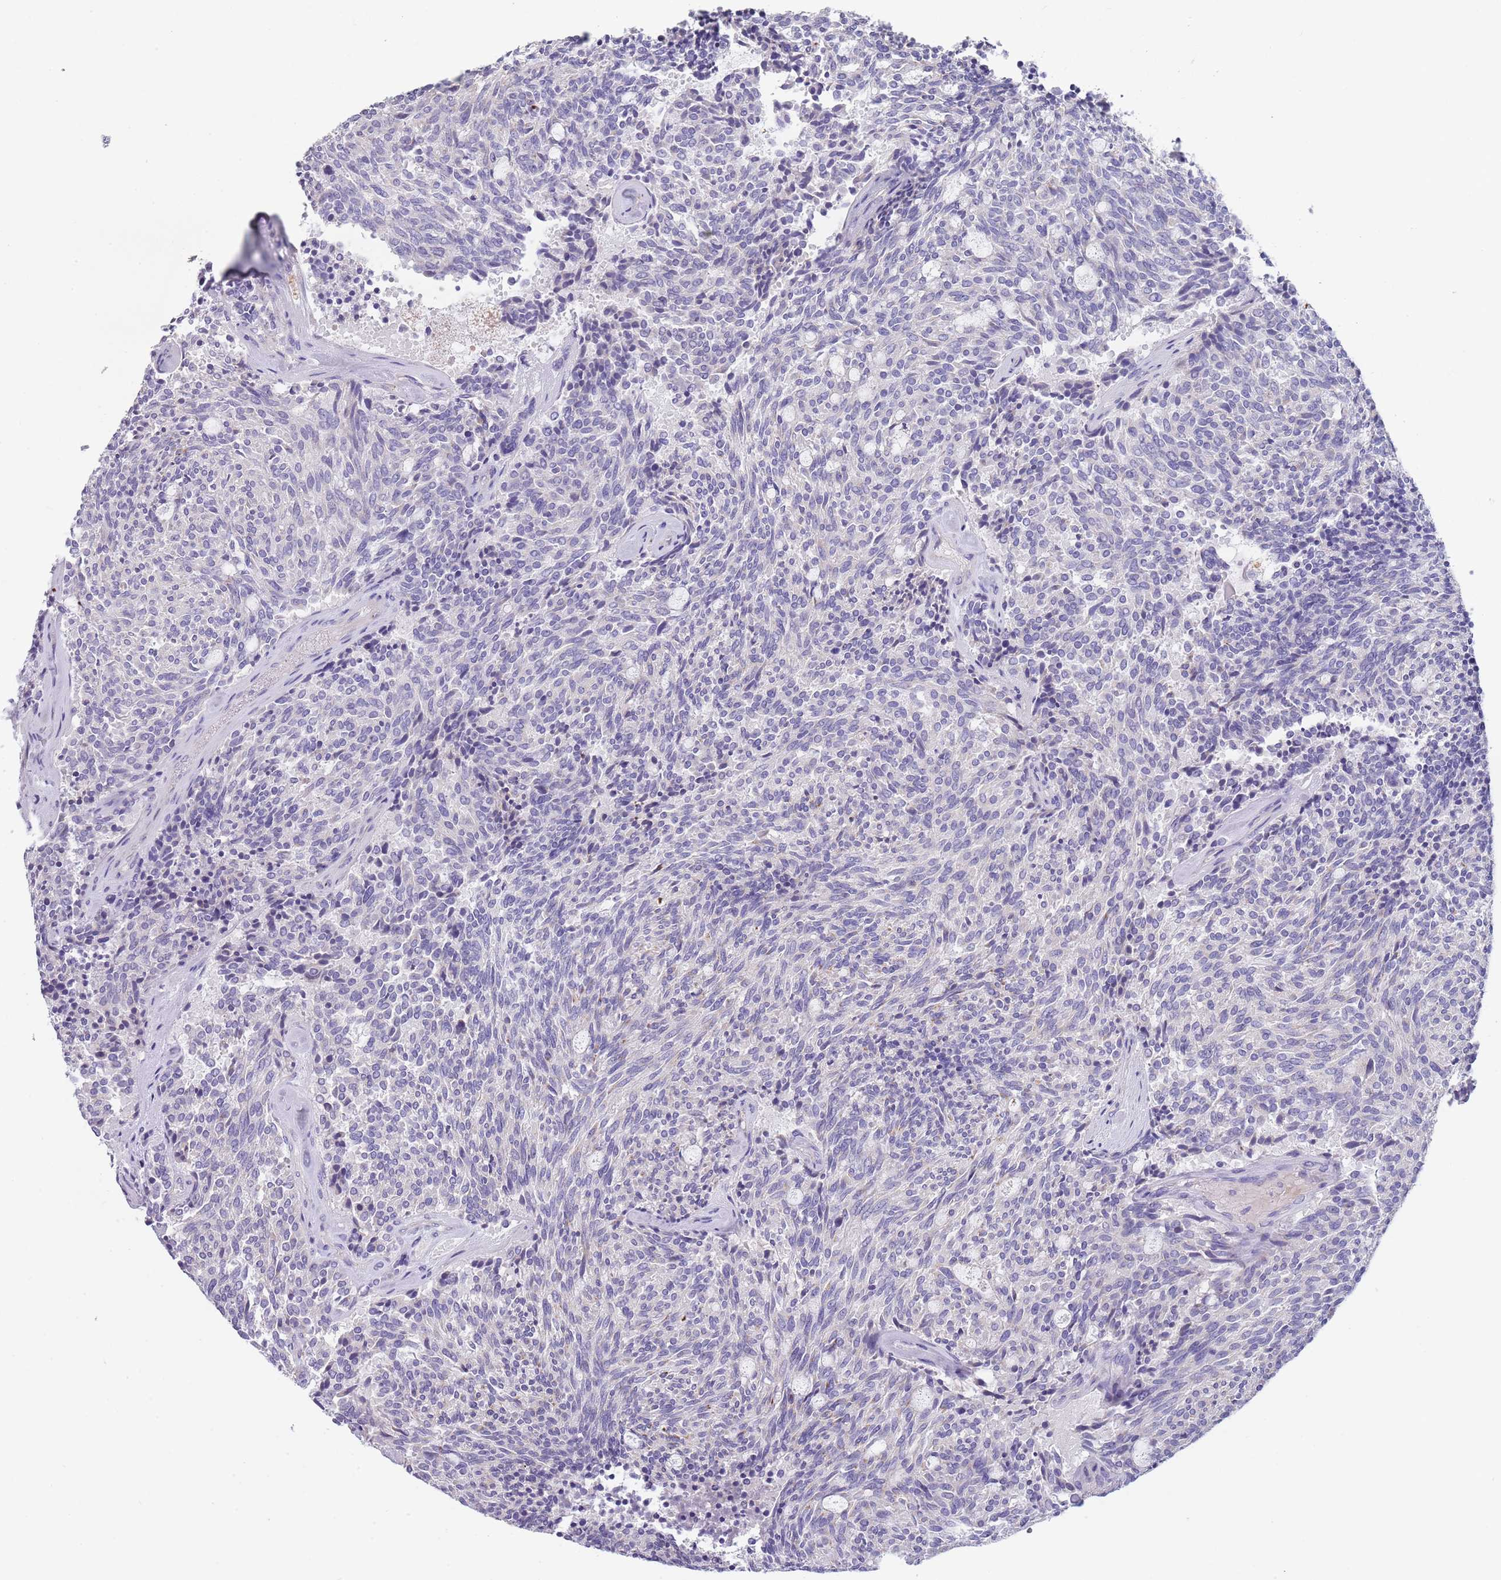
{"staining": {"intensity": "negative", "quantity": "none", "location": "none"}, "tissue": "carcinoid", "cell_type": "Tumor cells", "image_type": "cancer", "snomed": [{"axis": "morphology", "description": "Carcinoid, malignant, NOS"}, {"axis": "topography", "description": "Pancreas"}], "caption": "The image demonstrates no significant expression in tumor cells of malignant carcinoid.", "gene": "MAN1C1", "patient": {"sex": "female", "age": 54}}